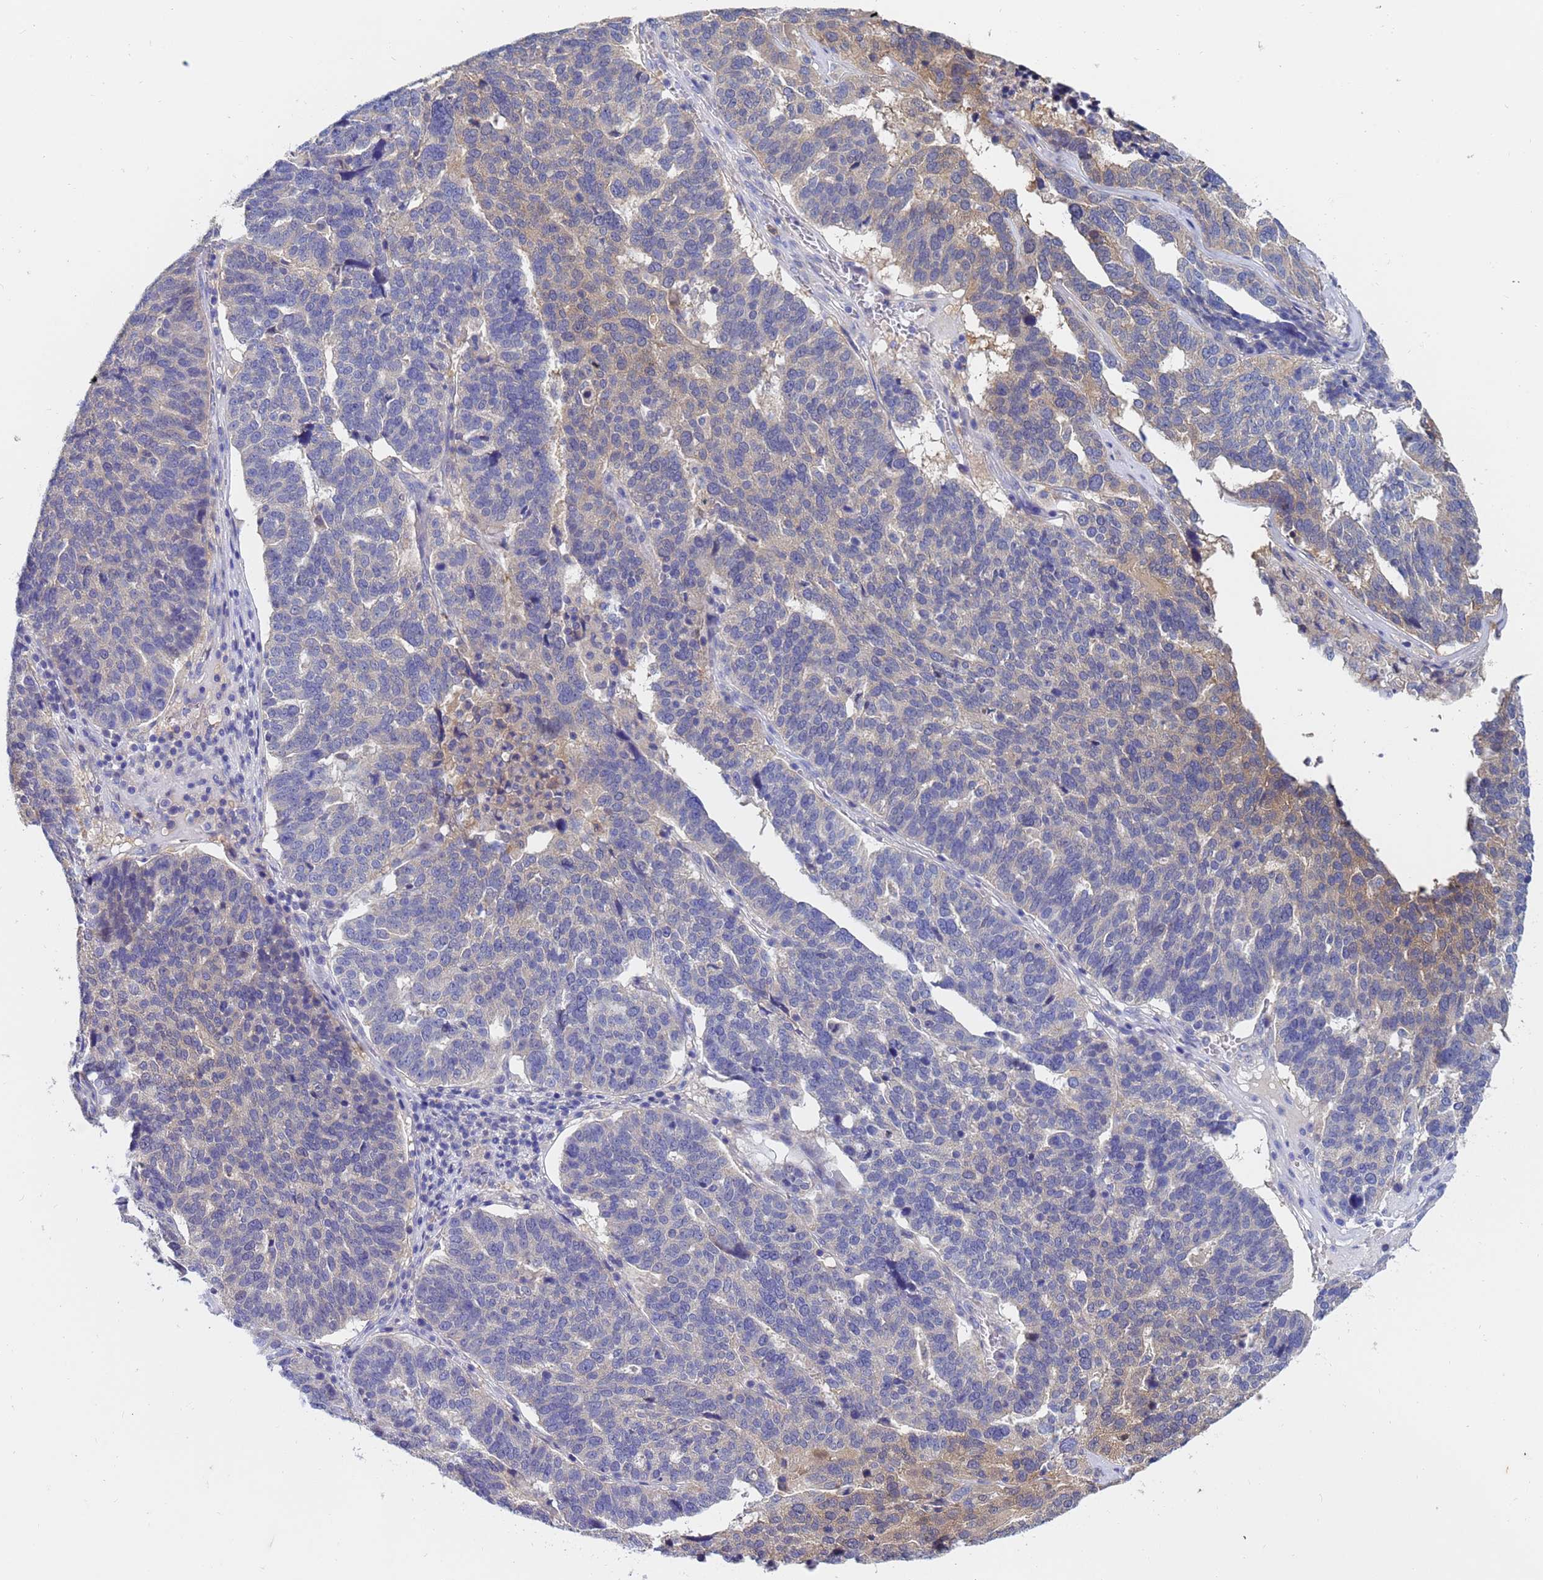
{"staining": {"intensity": "moderate", "quantity": "<25%", "location": "cytoplasmic/membranous"}, "tissue": "ovarian cancer", "cell_type": "Tumor cells", "image_type": "cancer", "snomed": [{"axis": "morphology", "description": "Cystadenocarcinoma, serous, NOS"}, {"axis": "topography", "description": "Ovary"}], "caption": "Moderate cytoplasmic/membranous staining is present in about <25% of tumor cells in ovarian cancer.", "gene": "TTLL11", "patient": {"sex": "female", "age": 59}}